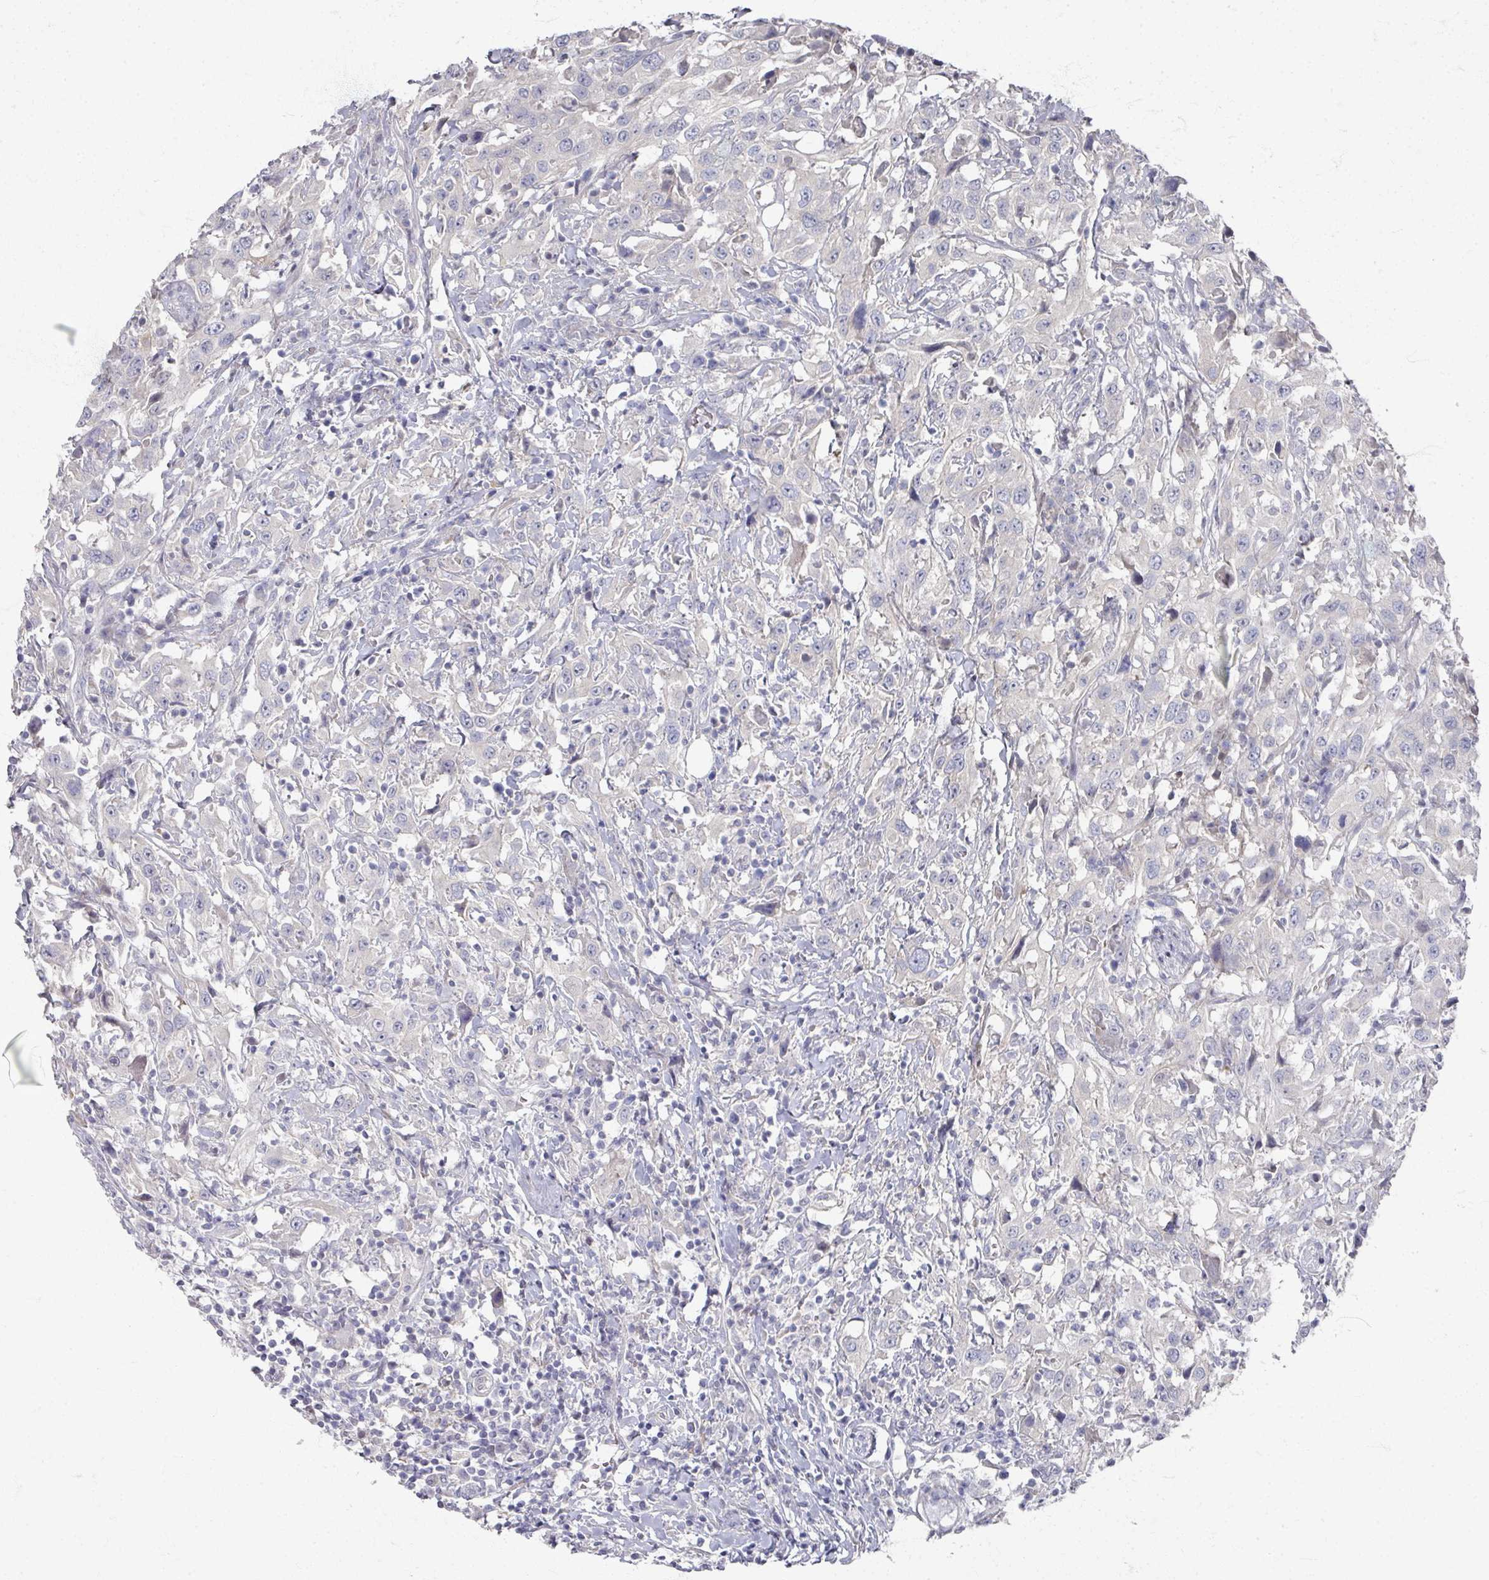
{"staining": {"intensity": "negative", "quantity": "none", "location": "none"}, "tissue": "urothelial cancer", "cell_type": "Tumor cells", "image_type": "cancer", "snomed": [{"axis": "morphology", "description": "Urothelial carcinoma, High grade"}, {"axis": "topography", "description": "Urinary bladder"}], "caption": "Human urothelial cancer stained for a protein using immunohistochemistry displays no staining in tumor cells.", "gene": "TTYH3", "patient": {"sex": "male", "age": 61}}